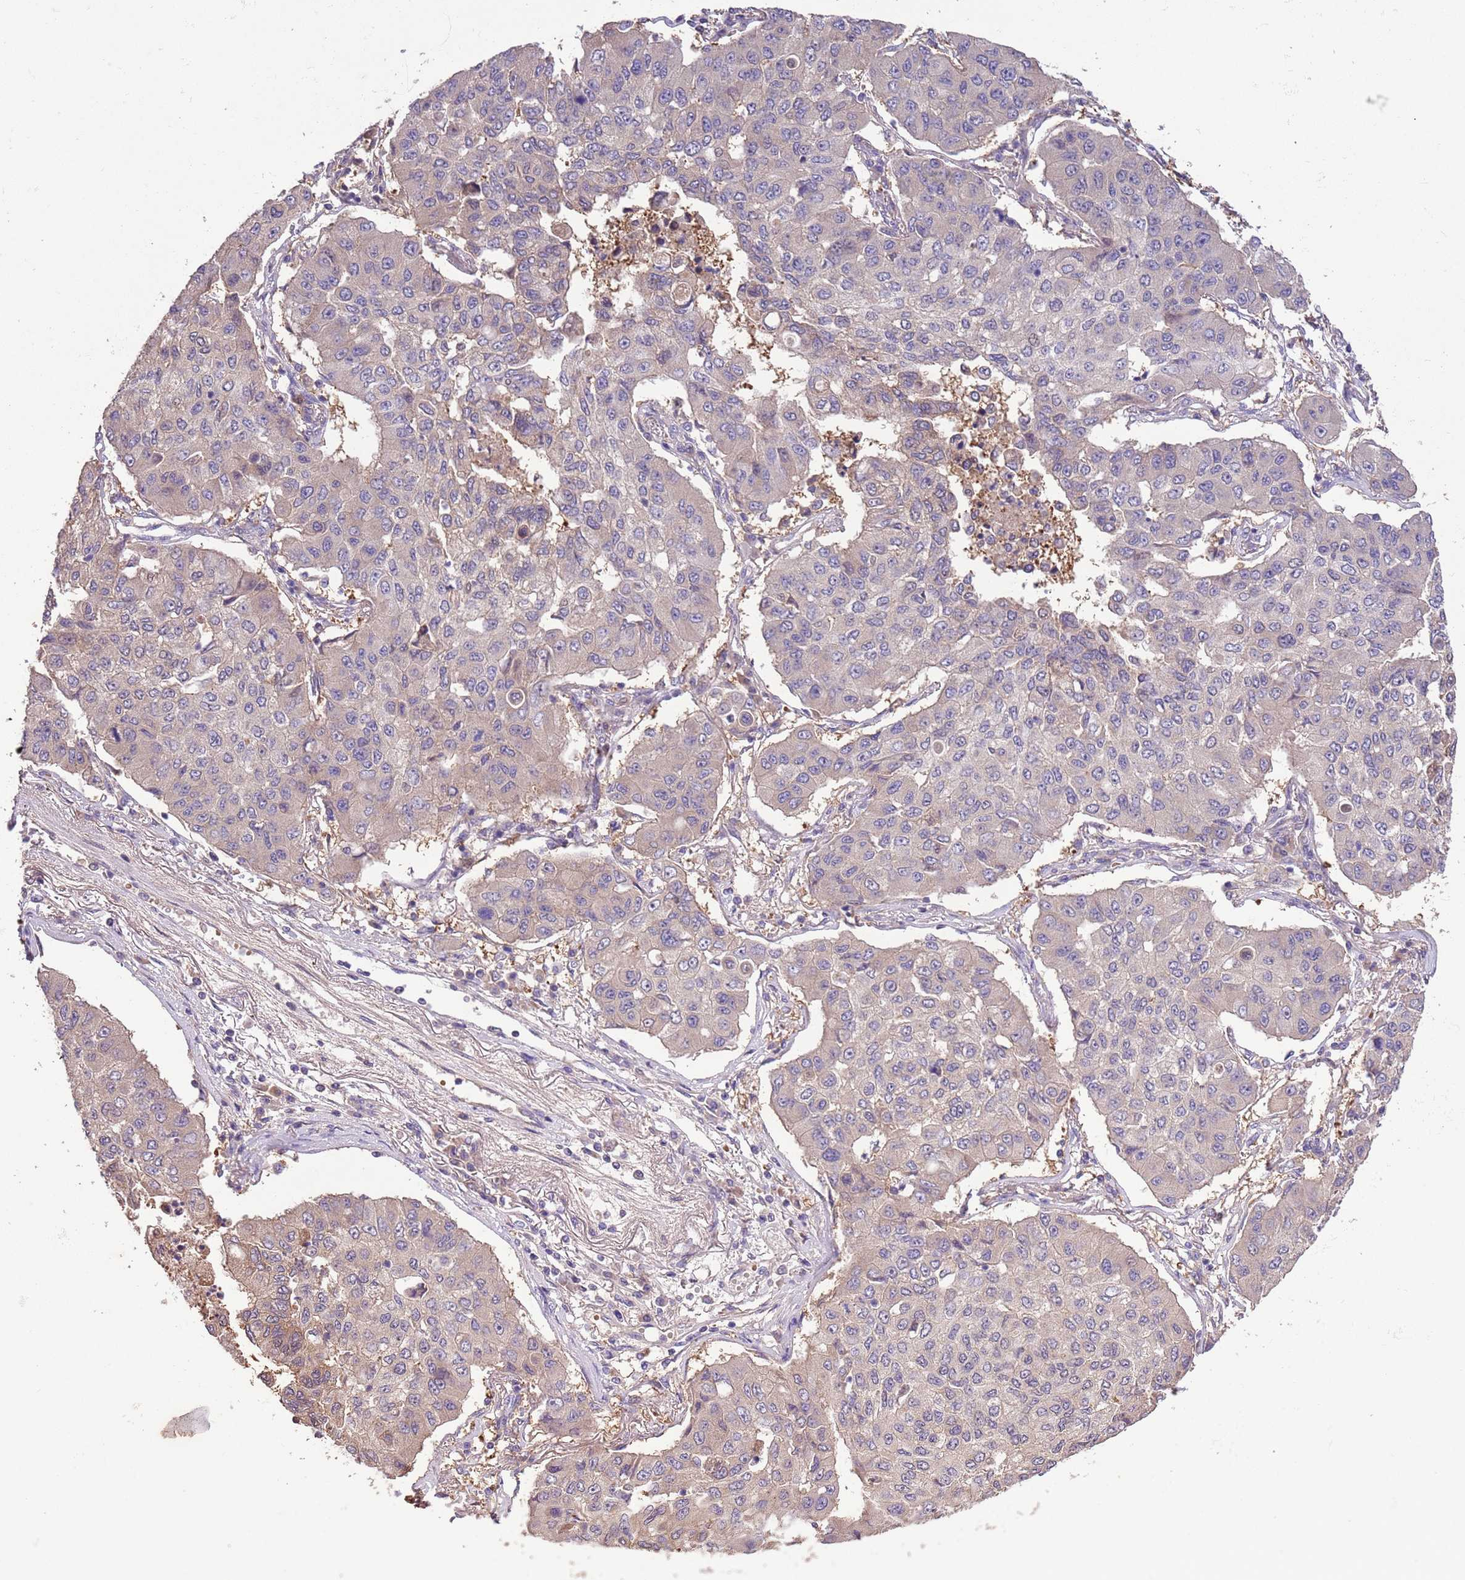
{"staining": {"intensity": "weak", "quantity": "<25%", "location": "cytoplasmic/membranous"}, "tissue": "lung cancer", "cell_type": "Tumor cells", "image_type": "cancer", "snomed": [{"axis": "morphology", "description": "Squamous cell carcinoma, NOS"}, {"axis": "topography", "description": "Lung"}], "caption": "This image is of squamous cell carcinoma (lung) stained with immunohistochemistry (IHC) to label a protein in brown with the nuclei are counter-stained blue. There is no staining in tumor cells.", "gene": "FAM89B", "patient": {"sex": "male", "age": 74}}